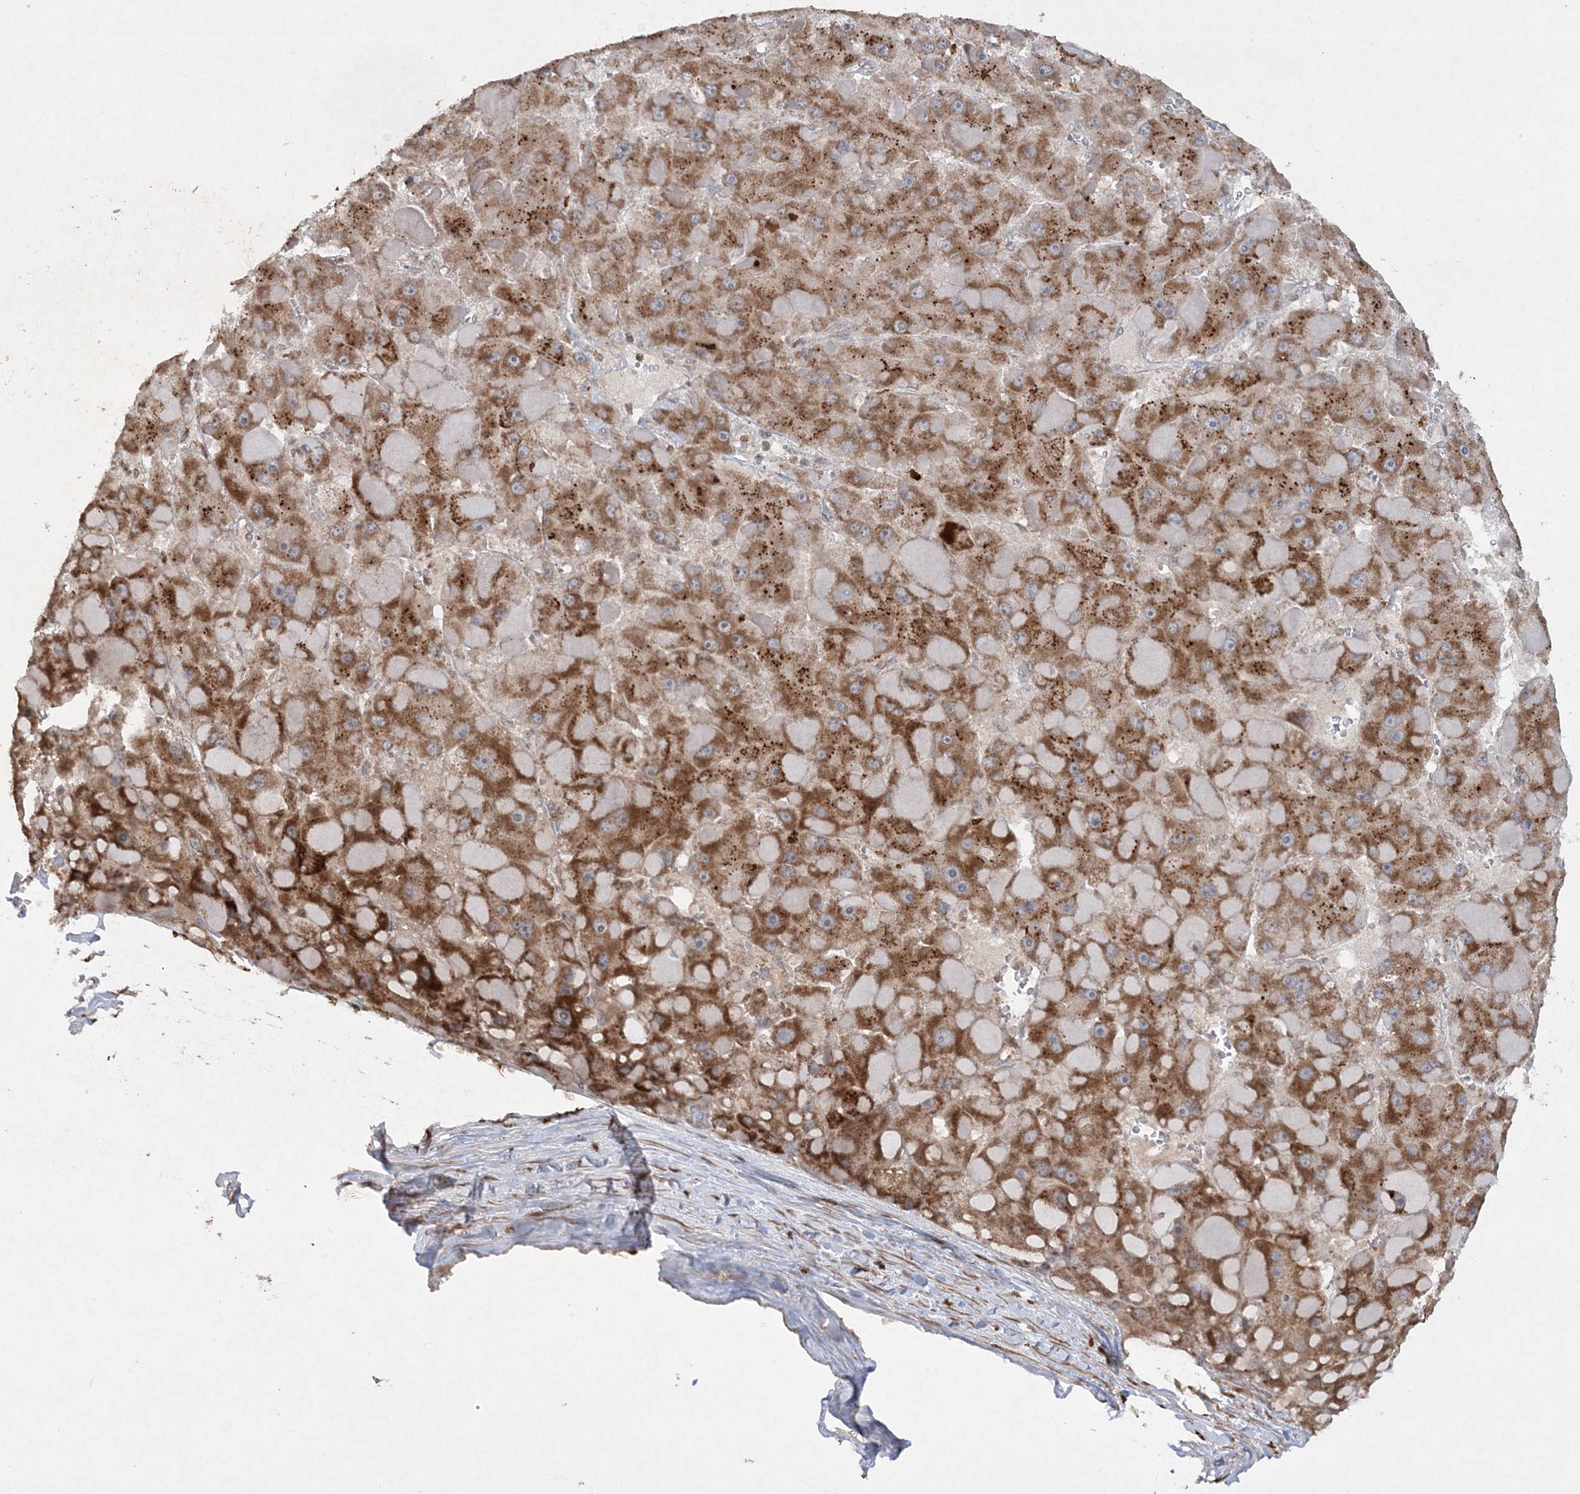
{"staining": {"intensity": "moderate", "quantity": ">75%", "location": "cytoplasmic/membranous"}, "tissue": "liver cancer", "cell_type": "Tumor cells", "image_type": "cancer", "snomed": [{"axis": "morphology", "description": "Carcinoma, Hepatocellular, NOS"}, {"axis": "topography", "description": "Liver"}], "caption": "Hepatocellular carcinoma (liver) stained for a protein reveals moderate cytoplasmic/membranous positivity in tumor cells. (Stains: DAB (3,3'-diaminobenzidine) in brown, nuclei in blue, Microscopy: brightfield microscopy at high magnification).", "gene": "TTC7A", "patient": {"sex": "female", "age": 73}}